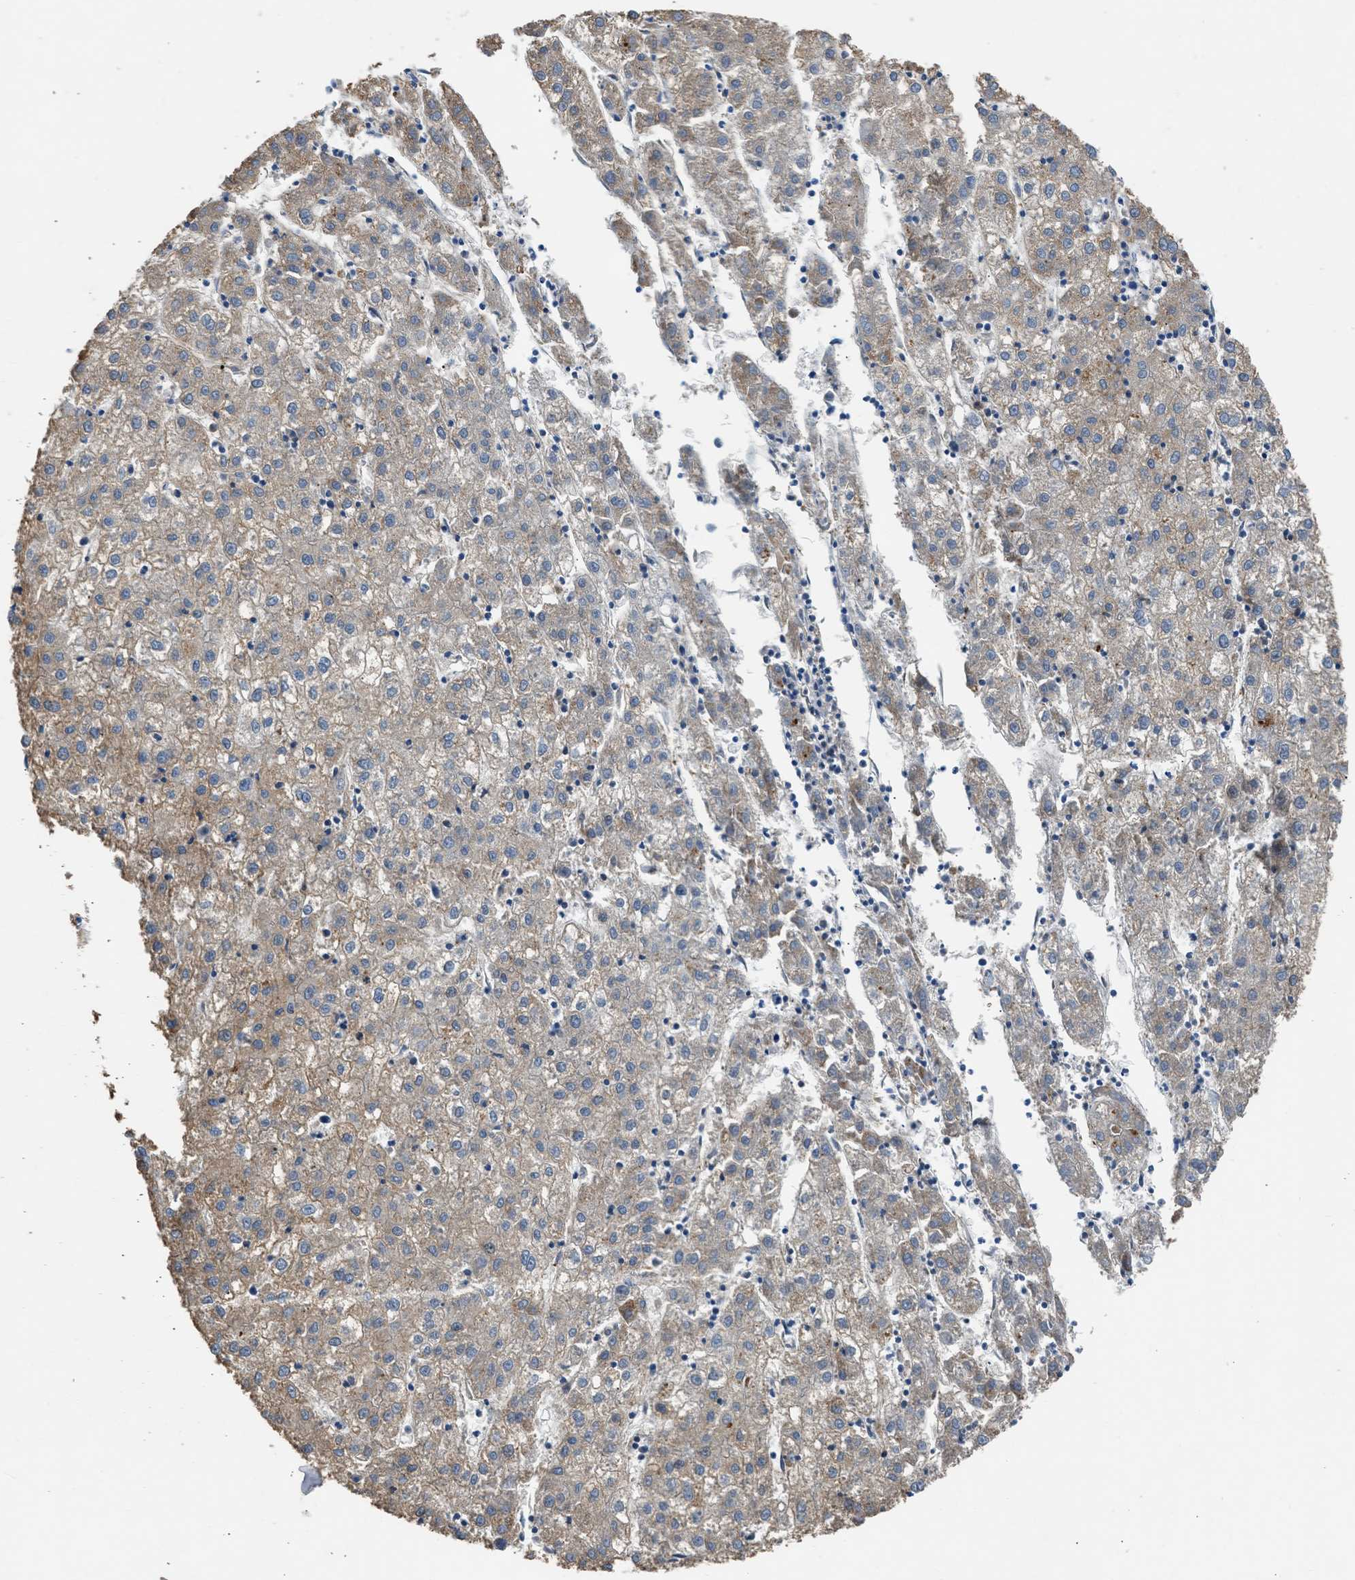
{"staining": {"intensity": "weak", "quantity": "25%-75%", "location": "cytoplasmic/membranous"}, "tissue": "liver cancer", "cell_type": "Tumor cells", "image_type": "cancer", "snomed": [{"axis": "morphology", "description": "Carcinoma, Hepatocellular, NOS"}, {"axis": "topography", "description": "Liver"}], "caption": "Protein staining of liver cancer (hepatocellular carcinoma) tissue exhibits weak cytoplasmic/membranous staining in about 25%-75% of tumor cells.", "gene": "ULK4", "patient": {"sex": "male", "age": 72}}